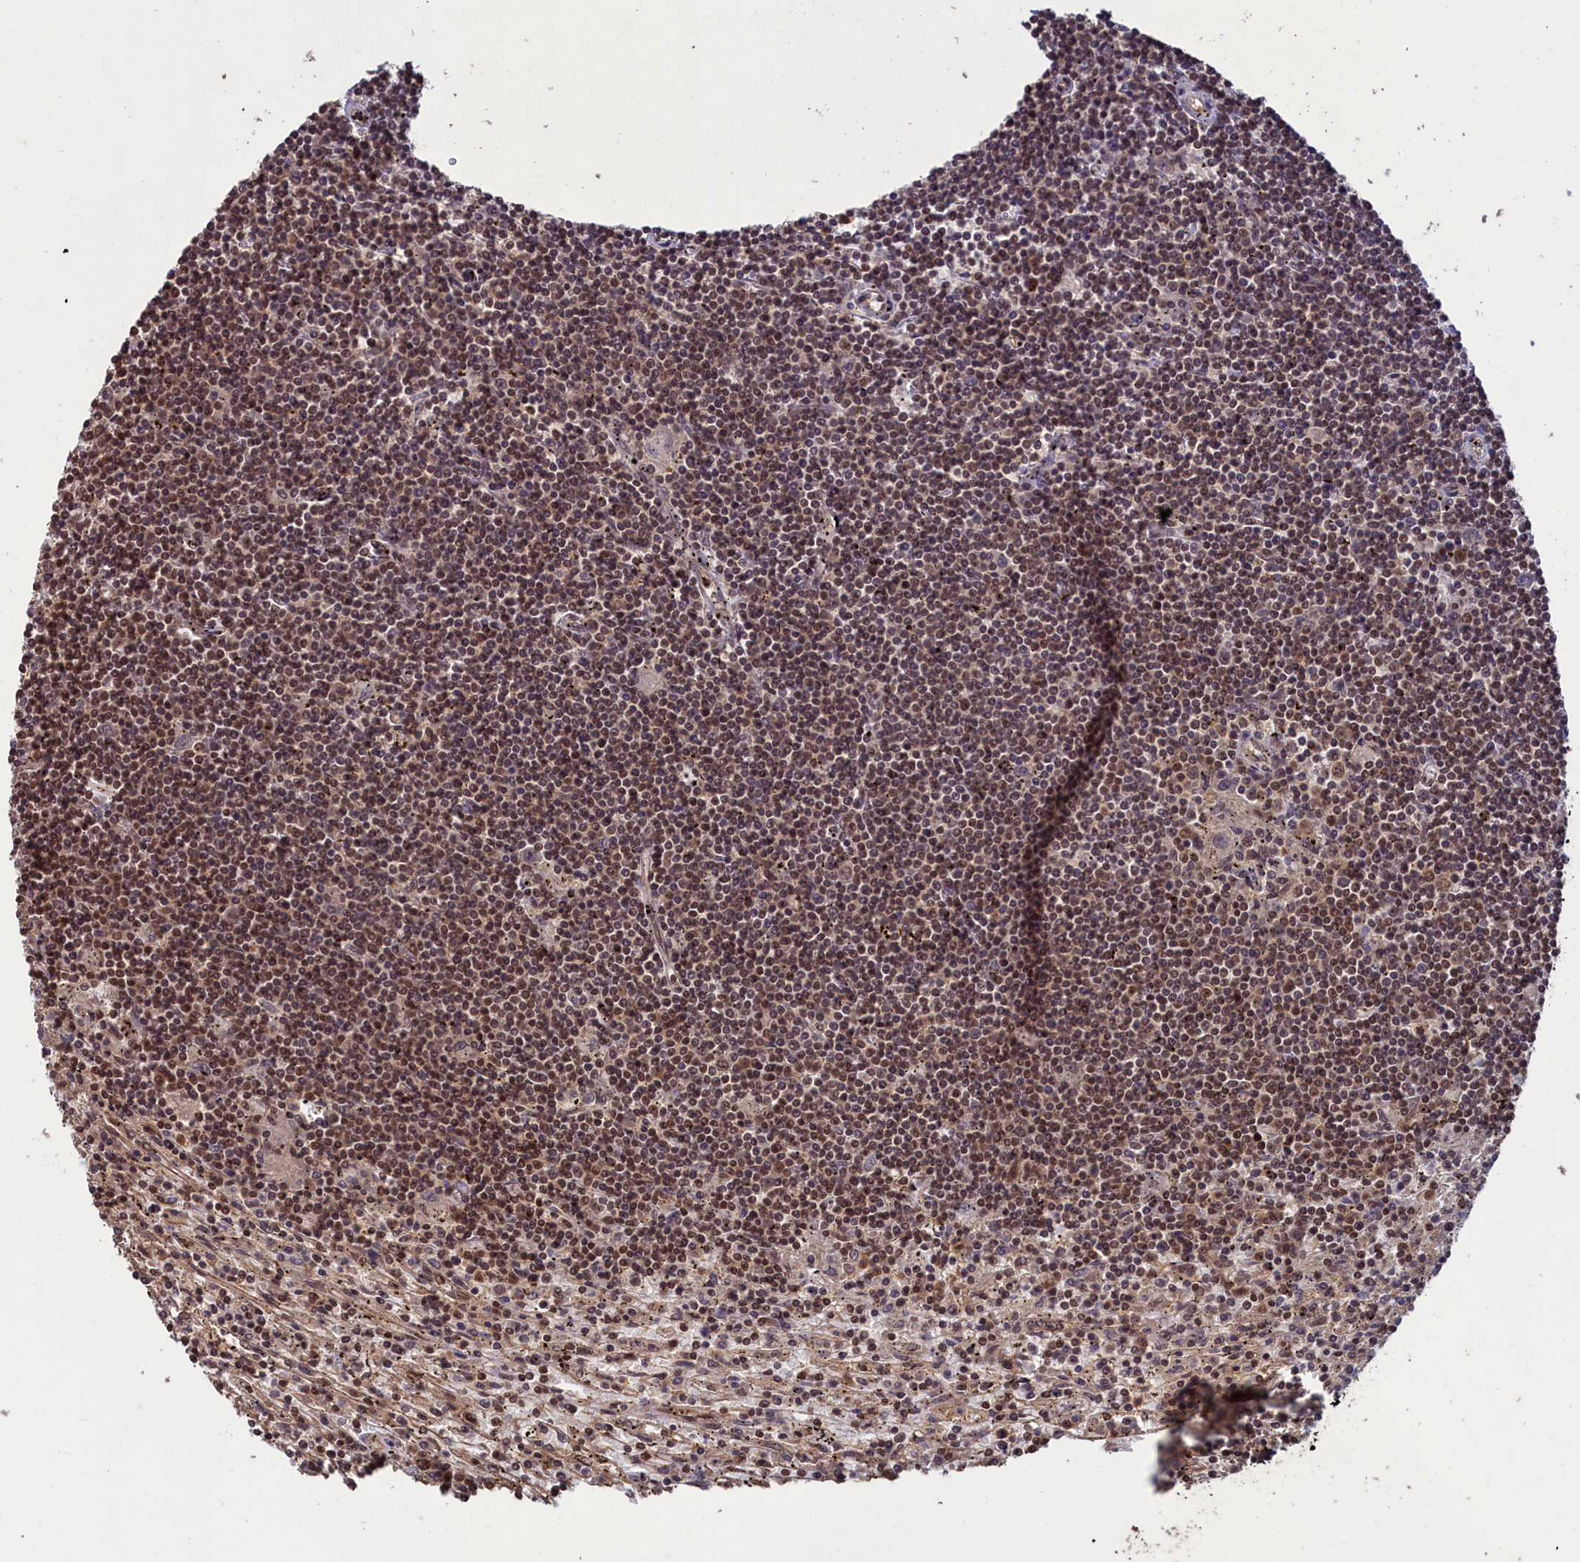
{"staining": {"intensity": "moderate", "quantity": ">75%", "location": "cytoplasmic/membranous,nuclear"}, "tissue": "lymphoma", "cell_type": "Tumor cells", "image_type": "cancer", "snomed": [{"axis": "morphology", "description": "Malignant lymphoma, non-Hodgkin's type, Low grade"}, {"axis": "topography", "description": "Spleen"}], "caption": "Moderate cytoplasmic/membranous and nuclear protein expression is identified in approximately >75% of tumor cells in malignant lymphoma, non-Hodgkin's type (low-grade). The staining was performed using DAB (3,3'-diaminobenzidine) to visualize the protein expression in brown, while the nuclei were stained in blue with hematoxylin (Magnification: 20x).", "gene": "NAE1", "patient": {"sex": "male", "age": 76}}